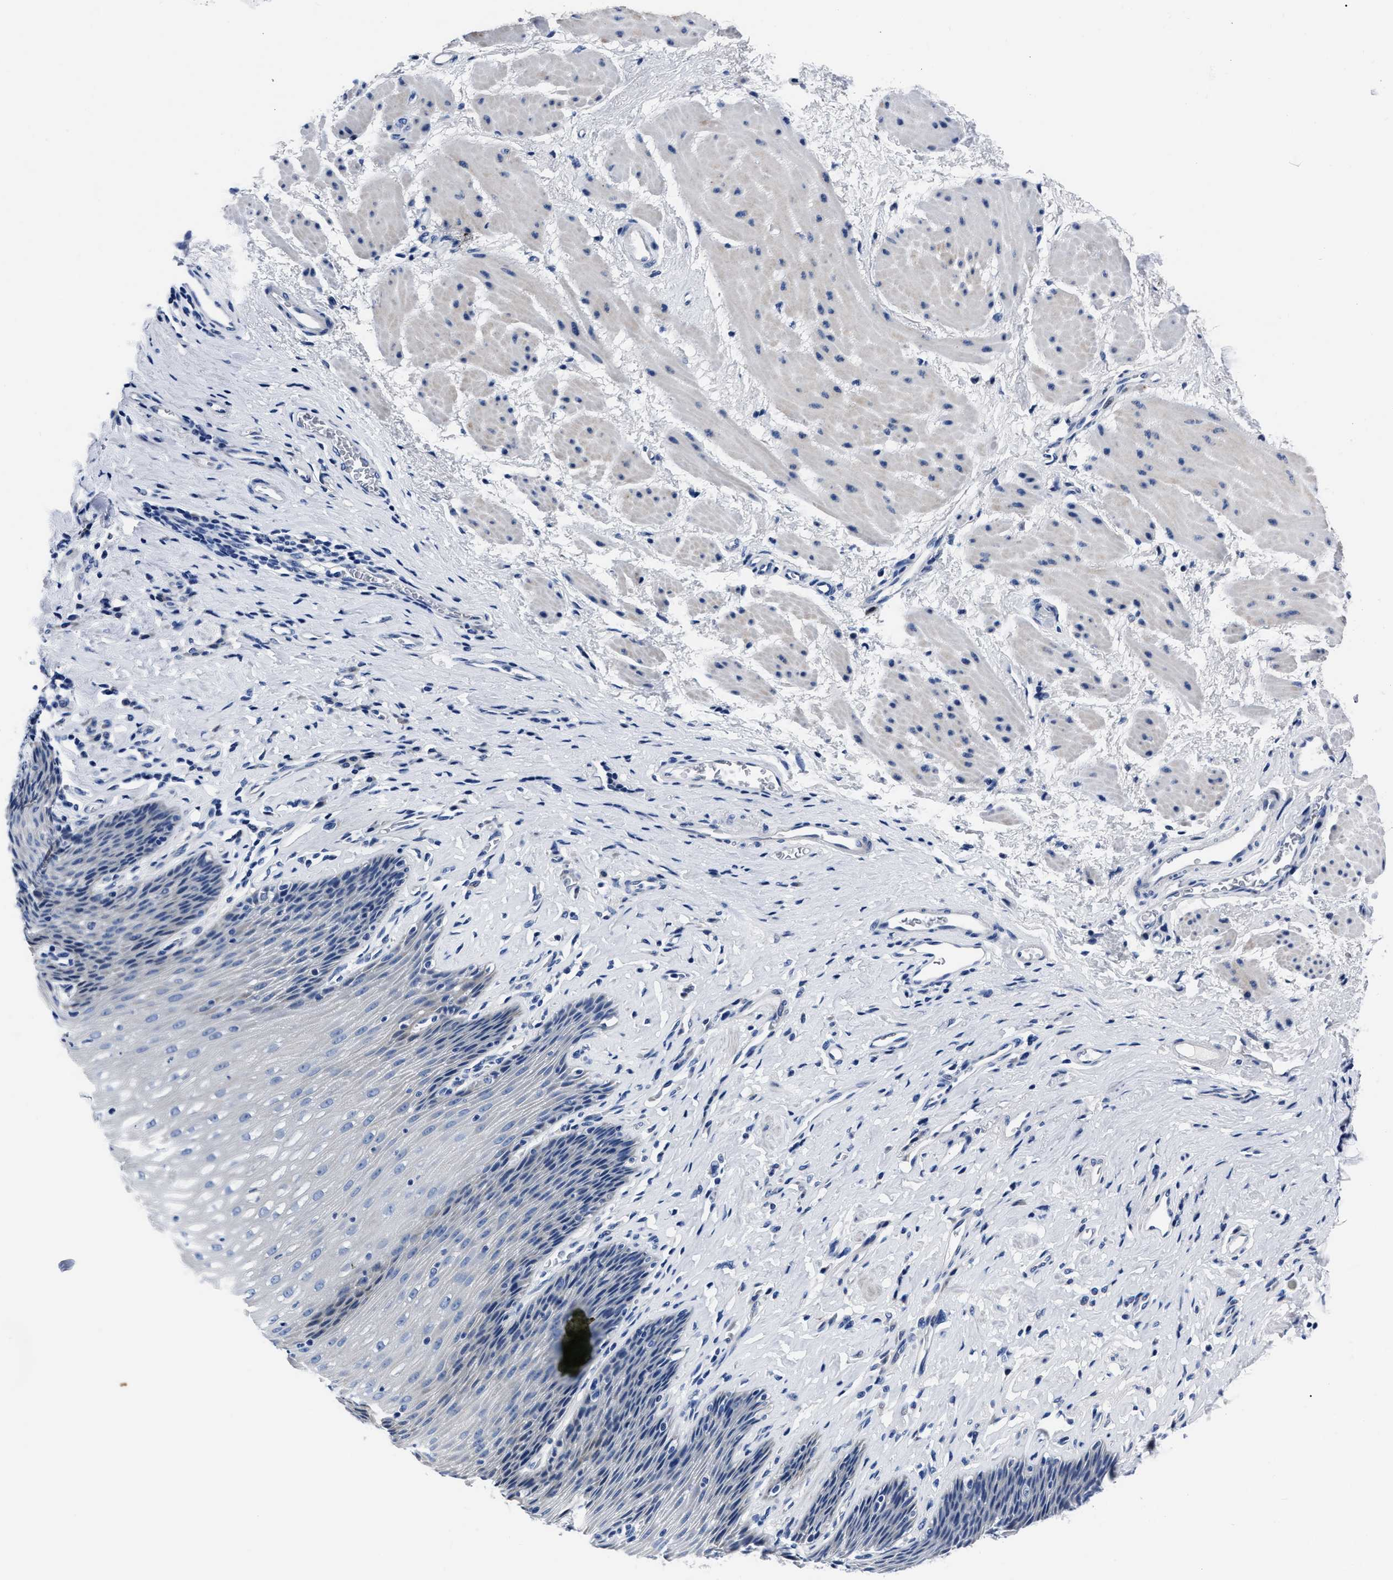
{"staining": {"intensity": "negative", "quantity": "none", "location": "none"}, "tissue": "esophagus", "cell_type": "Squamous epithelial cells", "image_type": "normal", "snomed": [{"axis": "morphology", "description": "Normal tissue, NOS"}, {"axis": "topography", "description": "Esophagus"}], "caption": "This is a histopathology image of immunohistochemistry (IHC) staining of normal esophagus, which shows no positivity in squamous epithelial cells.", "gene": "MOV10L1", "patient": {"sex": "female", "age": 61}}